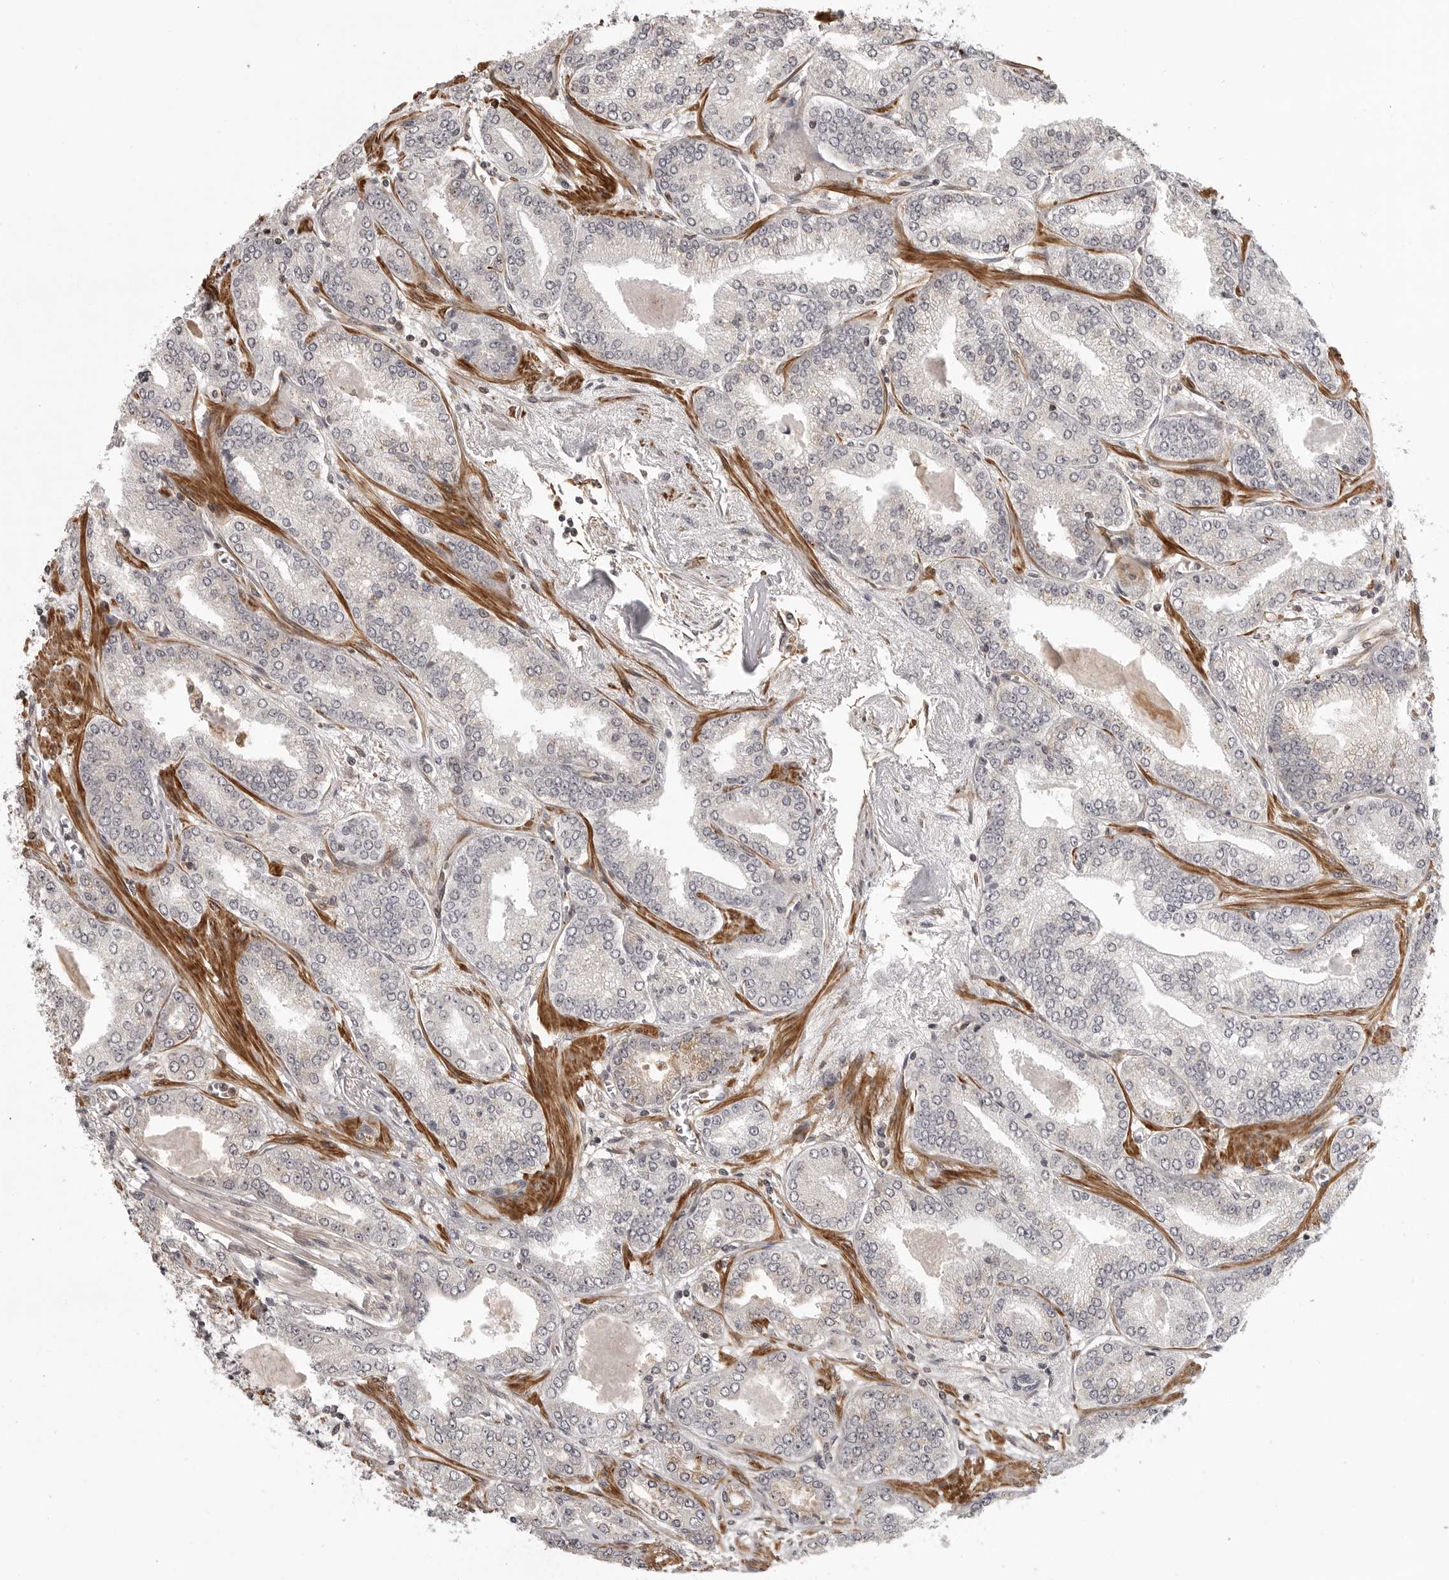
{"staining": {"intensity": "negative", "quantity": "none", "location": "none"}, "tissue": "prostate cancer", "cell_type": "Tumor cells", "image_type": "cancer", "snomed": [{"axis": "morphology", "description": "Adenocarcinoma, High grade"}, {"axis": "topography", "description": "Prostate"}], "caption": "Adenocarcinoma (high-grade) (prostate) was stained to show a protein in brown. There is no significant expression in tumor cells.", "gene": "TUT4", "patient": {"sex": "male", "age": 71}}